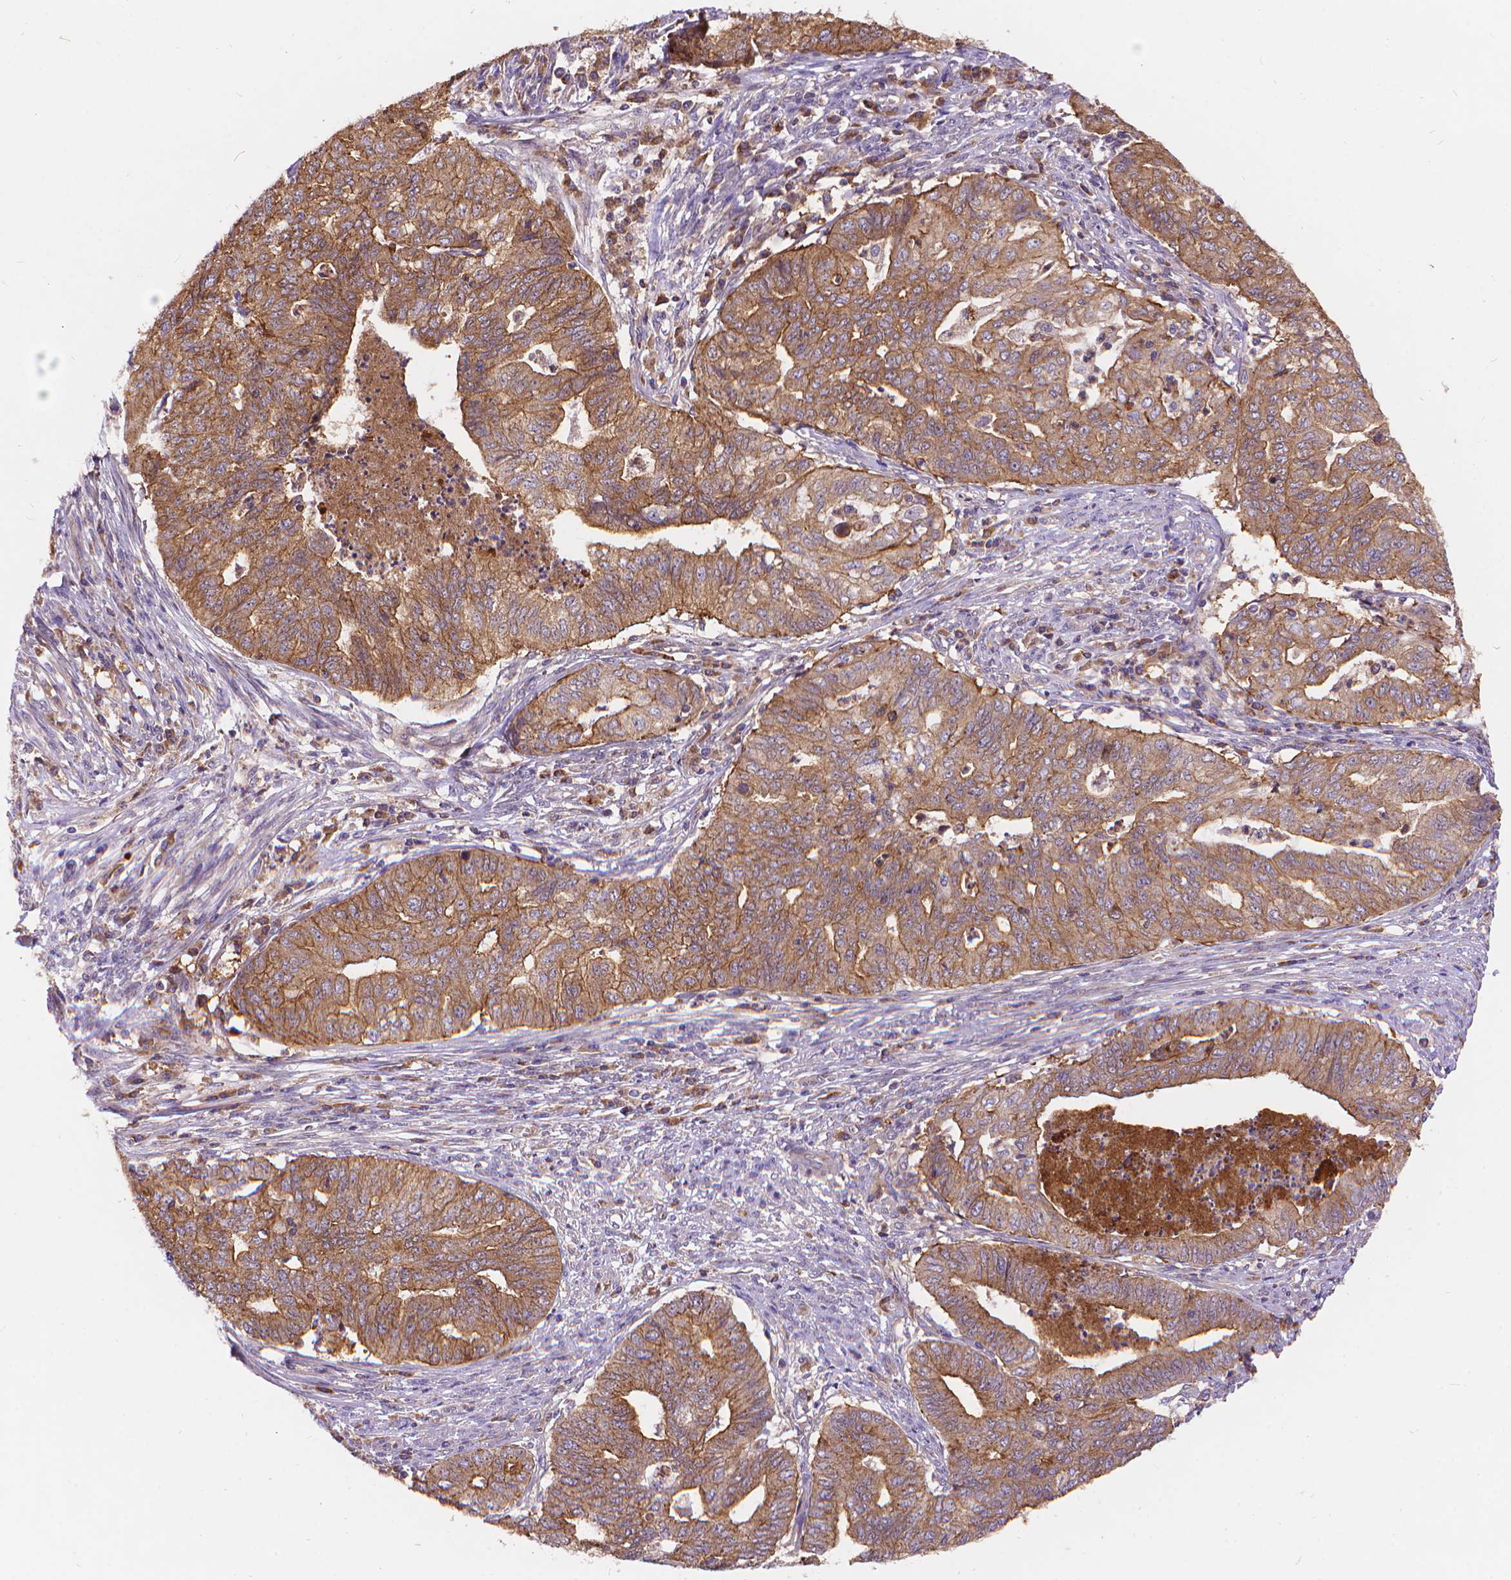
{"staining": {"intensity": "moderate", "quantity": ">75%", "location": "cytoplasmic/membranous"}, "tissue": "endometrial cancer", "cell_type": "Tumor cells", "image_type": "cancer", "snomed": [{"axis": "morphology", "description": "Adenocarcinoma, NOS"}, {"axis": "topography", "description": "Endometrium"}], "caption": "This is an image of immunohistochemistry (IHC) staining of endometrial cancer, which shows moderate positivity in the cytoplasmic/membranous of tumor cells.", "gene": "ARAP1", "patient": {"sex": "female", "age": 79}}